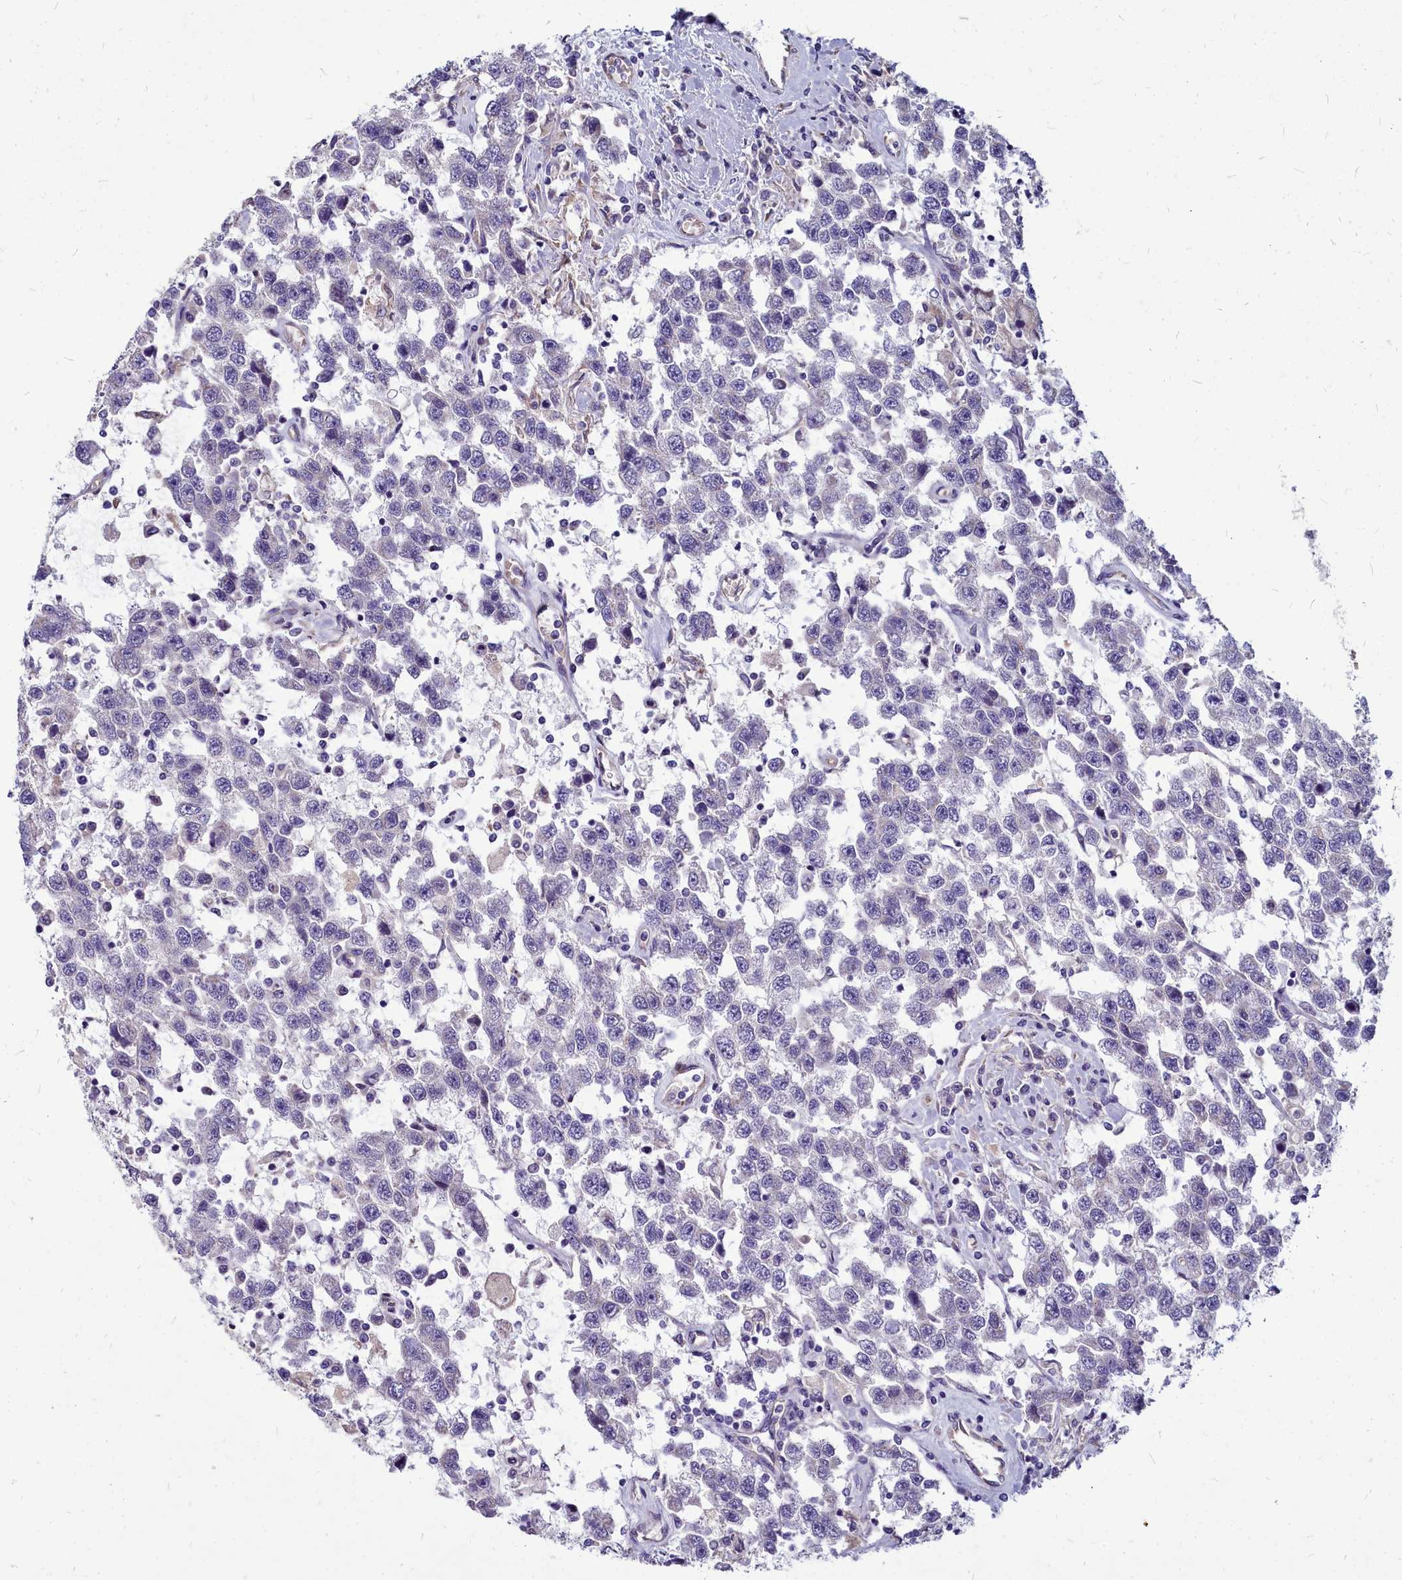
{"staining": {"intensity": "negative", "quantity": "none", "location": "none"}, "tissue": "testis cancer", "cell_type": "Tumor cells", "image_type": "cancer", "snomed": [{"axis": "morphology", "description": "Seminoma, NOS"}, {"axis": "topography", "description": "Testis"}], "caption": "Protein analysis of testis cancer demonstrates no significant expression in tumor cells.", "gene": "SMPD4", "patient": {"sex": "male", "age": 41}}